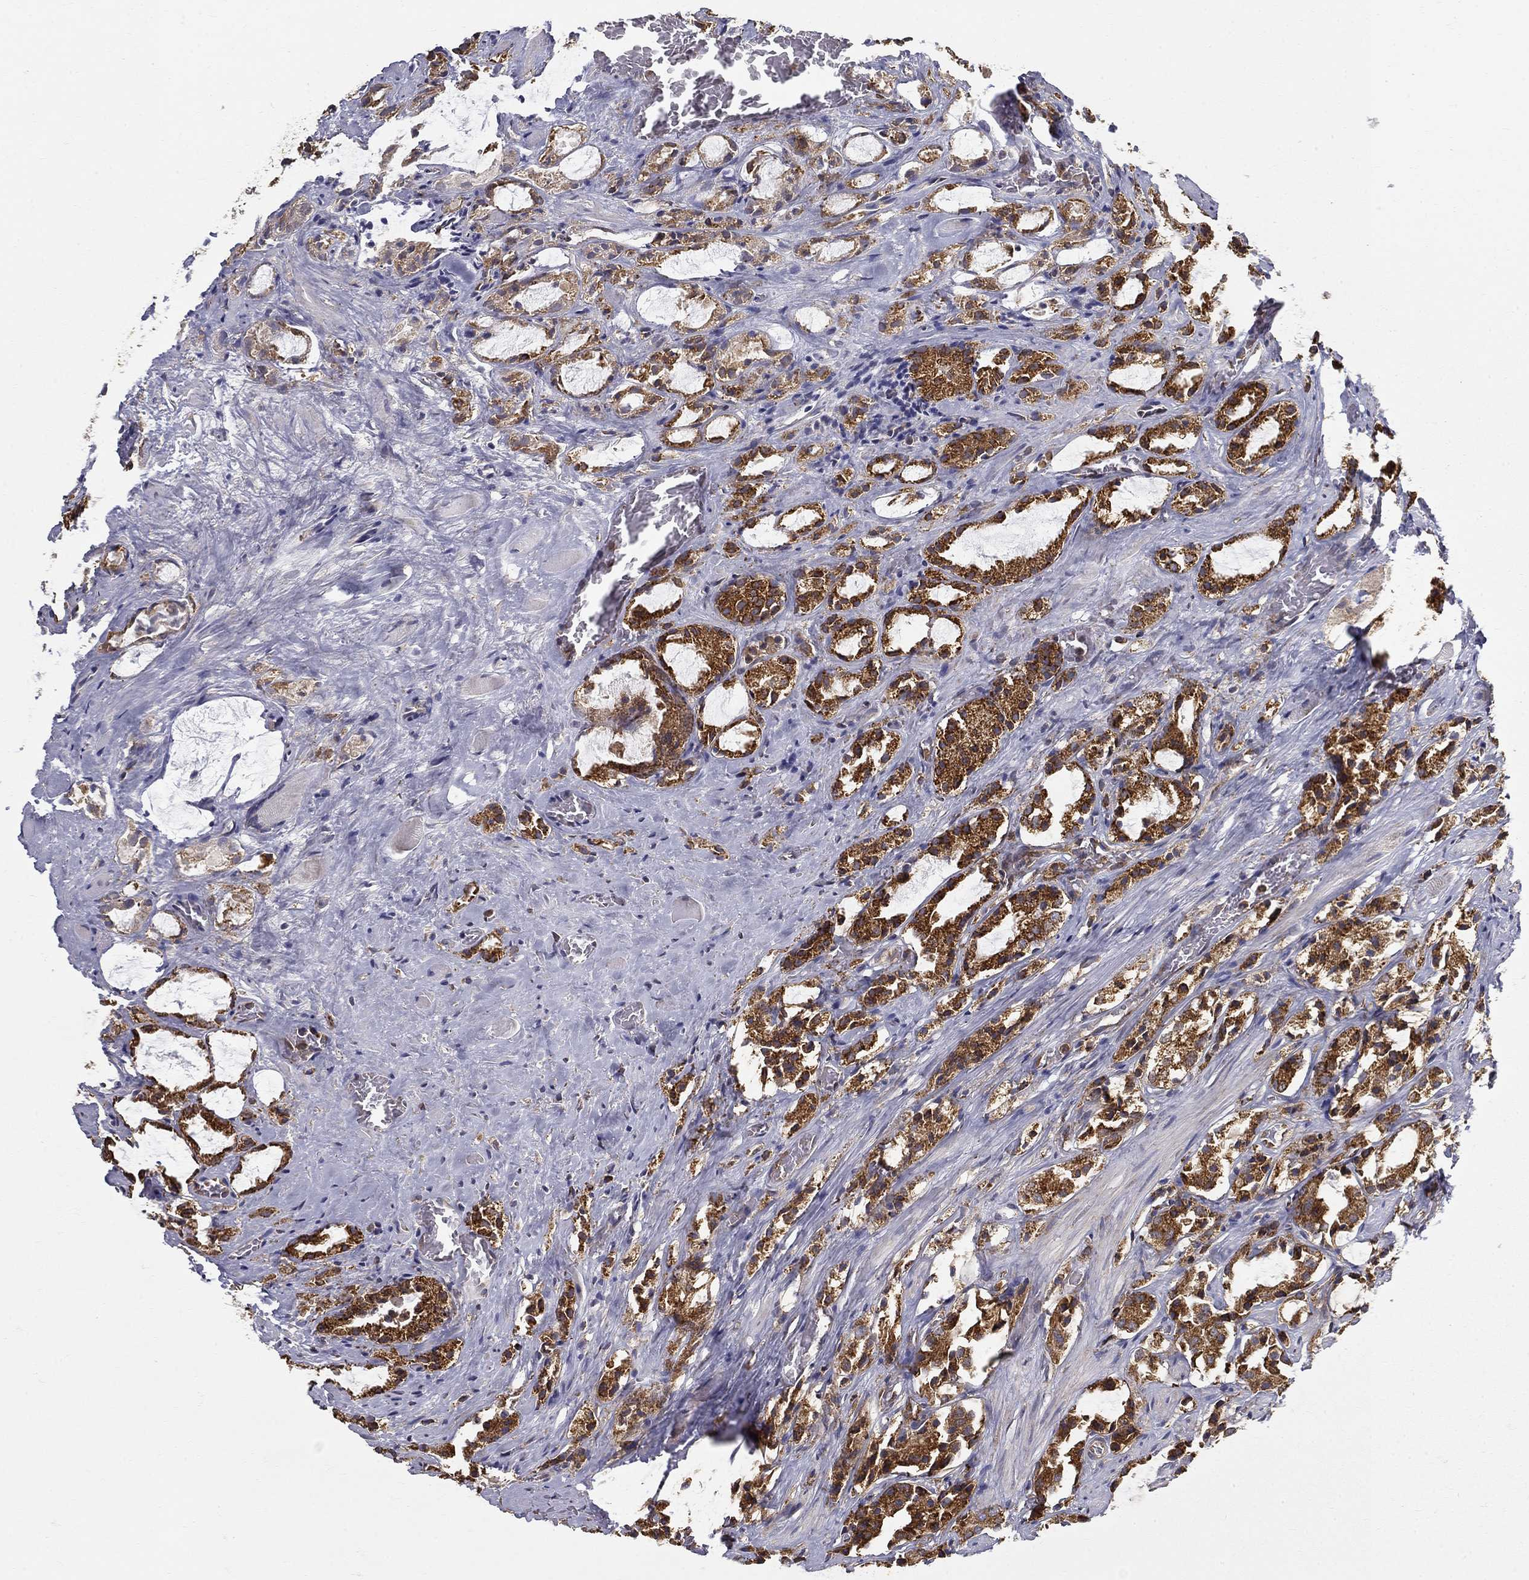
{"staining": {"intensity": "strong", "quantity": ">75%", "location": "cytoplasmic/membranous"}, "tissue": "prostate cancer", "cell_type": "Tumor cells", "image_type": "cancer", "snomed": [{"axis": "morphology", "description": "Adenocarcinoma, NOS"}, {"axis": "topography", "description": "Prostate"}], "caption": "Adenocarcinoma (prostate) stained with IHC demonstrates strong cytoplasmic/membranous positivity in about >75% of tumor cells. (IHC, brightfield microscopy, high magnification).", "gene": "PRDX4", "patient": {"sex": "male", "age": 66}}